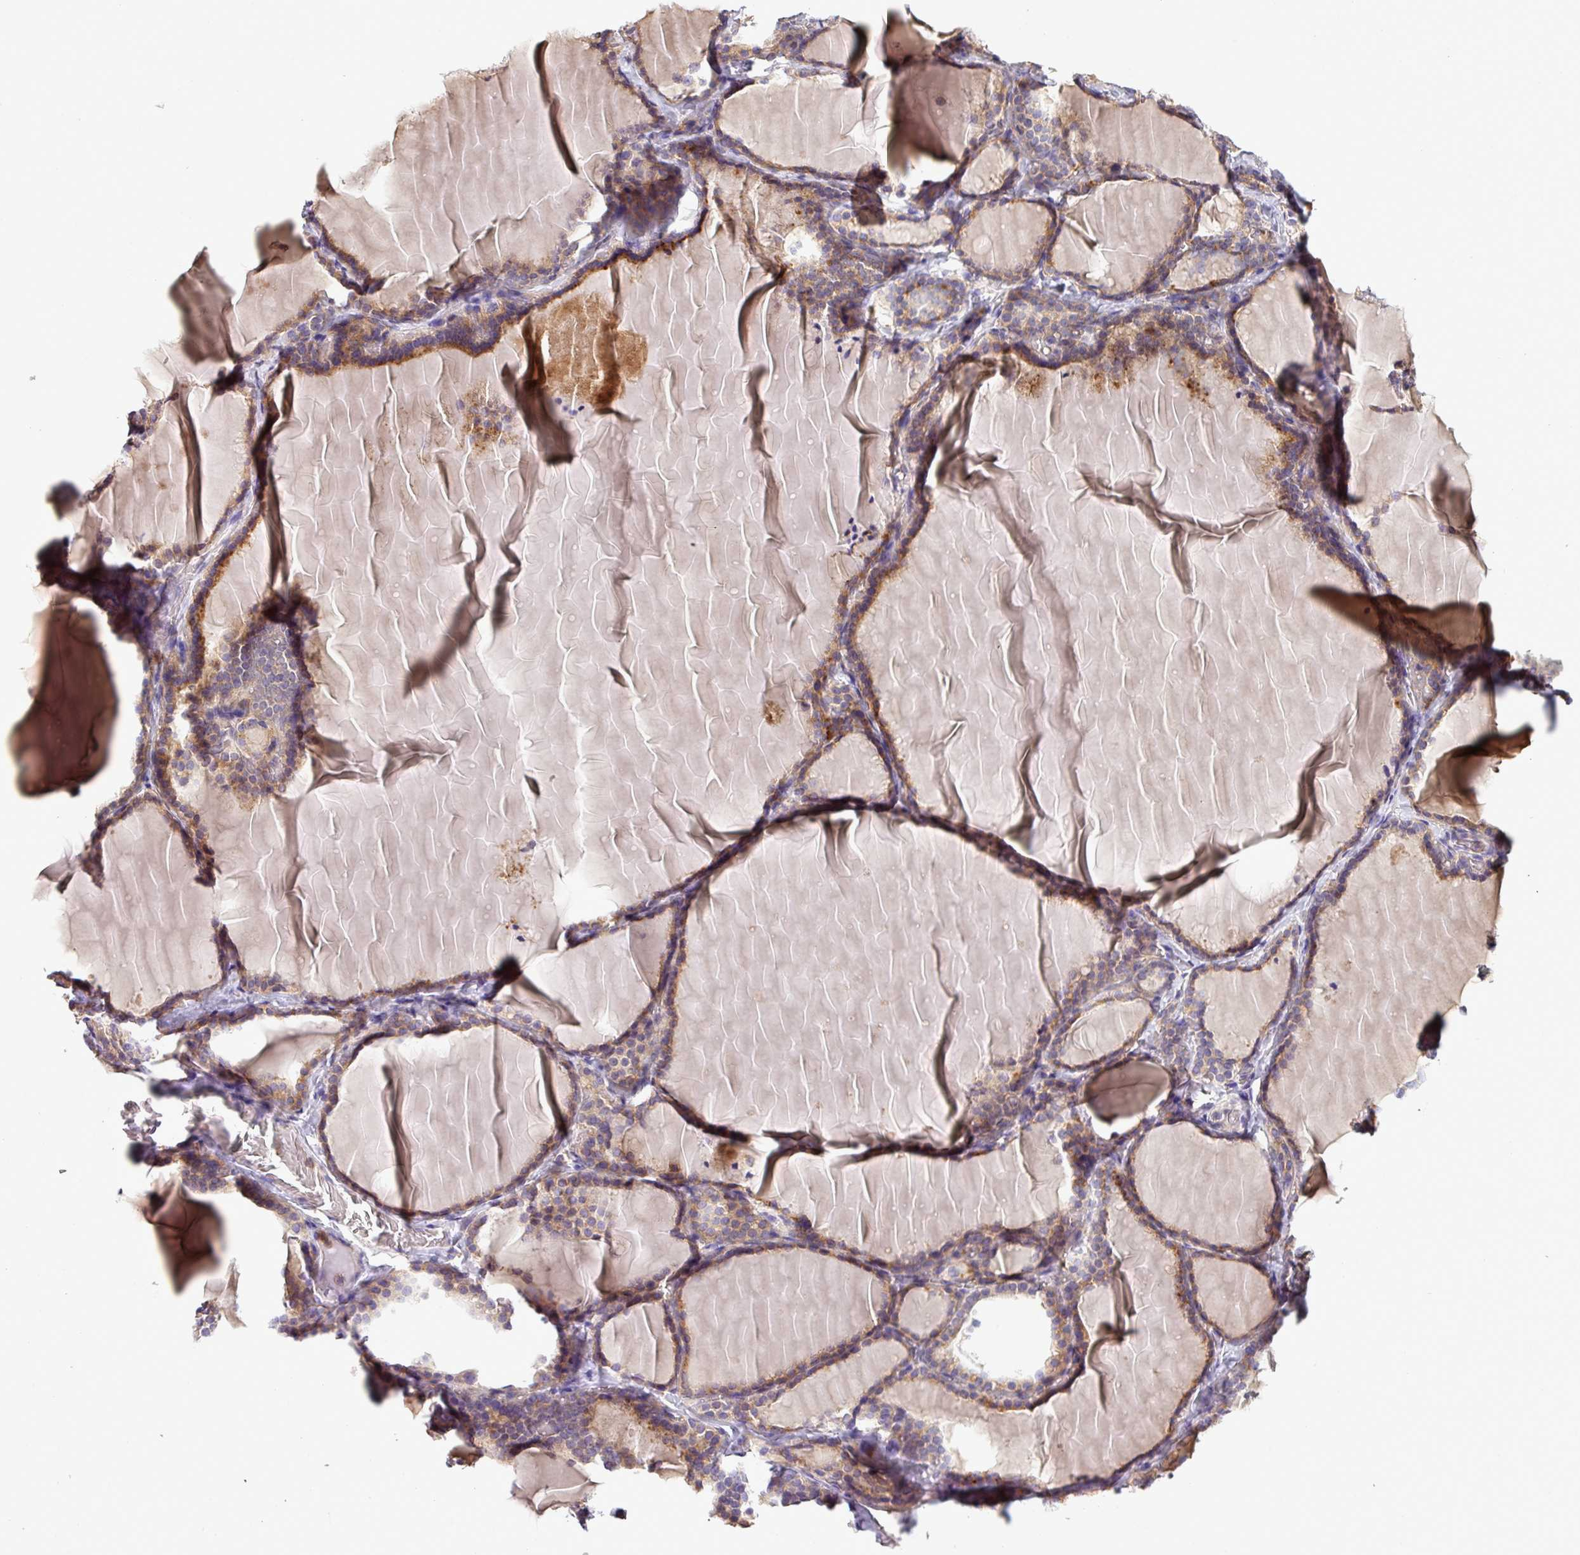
{"staining": {"intensity": "moderate", "quantity": ">75%", "location": "cytoplasmic/membranous"}, "tissue": "thyroid gland", "cell_type": "Glandular cells", "image_type": "normal", "snomed": [{"axis": "morphology", "description": "Normal tissue, NOS"}, {"axis": "topography", "description": "Thyroid gland"}], "caption": "Unremarkable thyroid gland shows moderate cytoplasmic/membranous positivity in about >75% of glandular cells, visualized by immunohistochemistry.", "gene": "LRRC74B", "patient": {"sex": "female", "age": 31}}